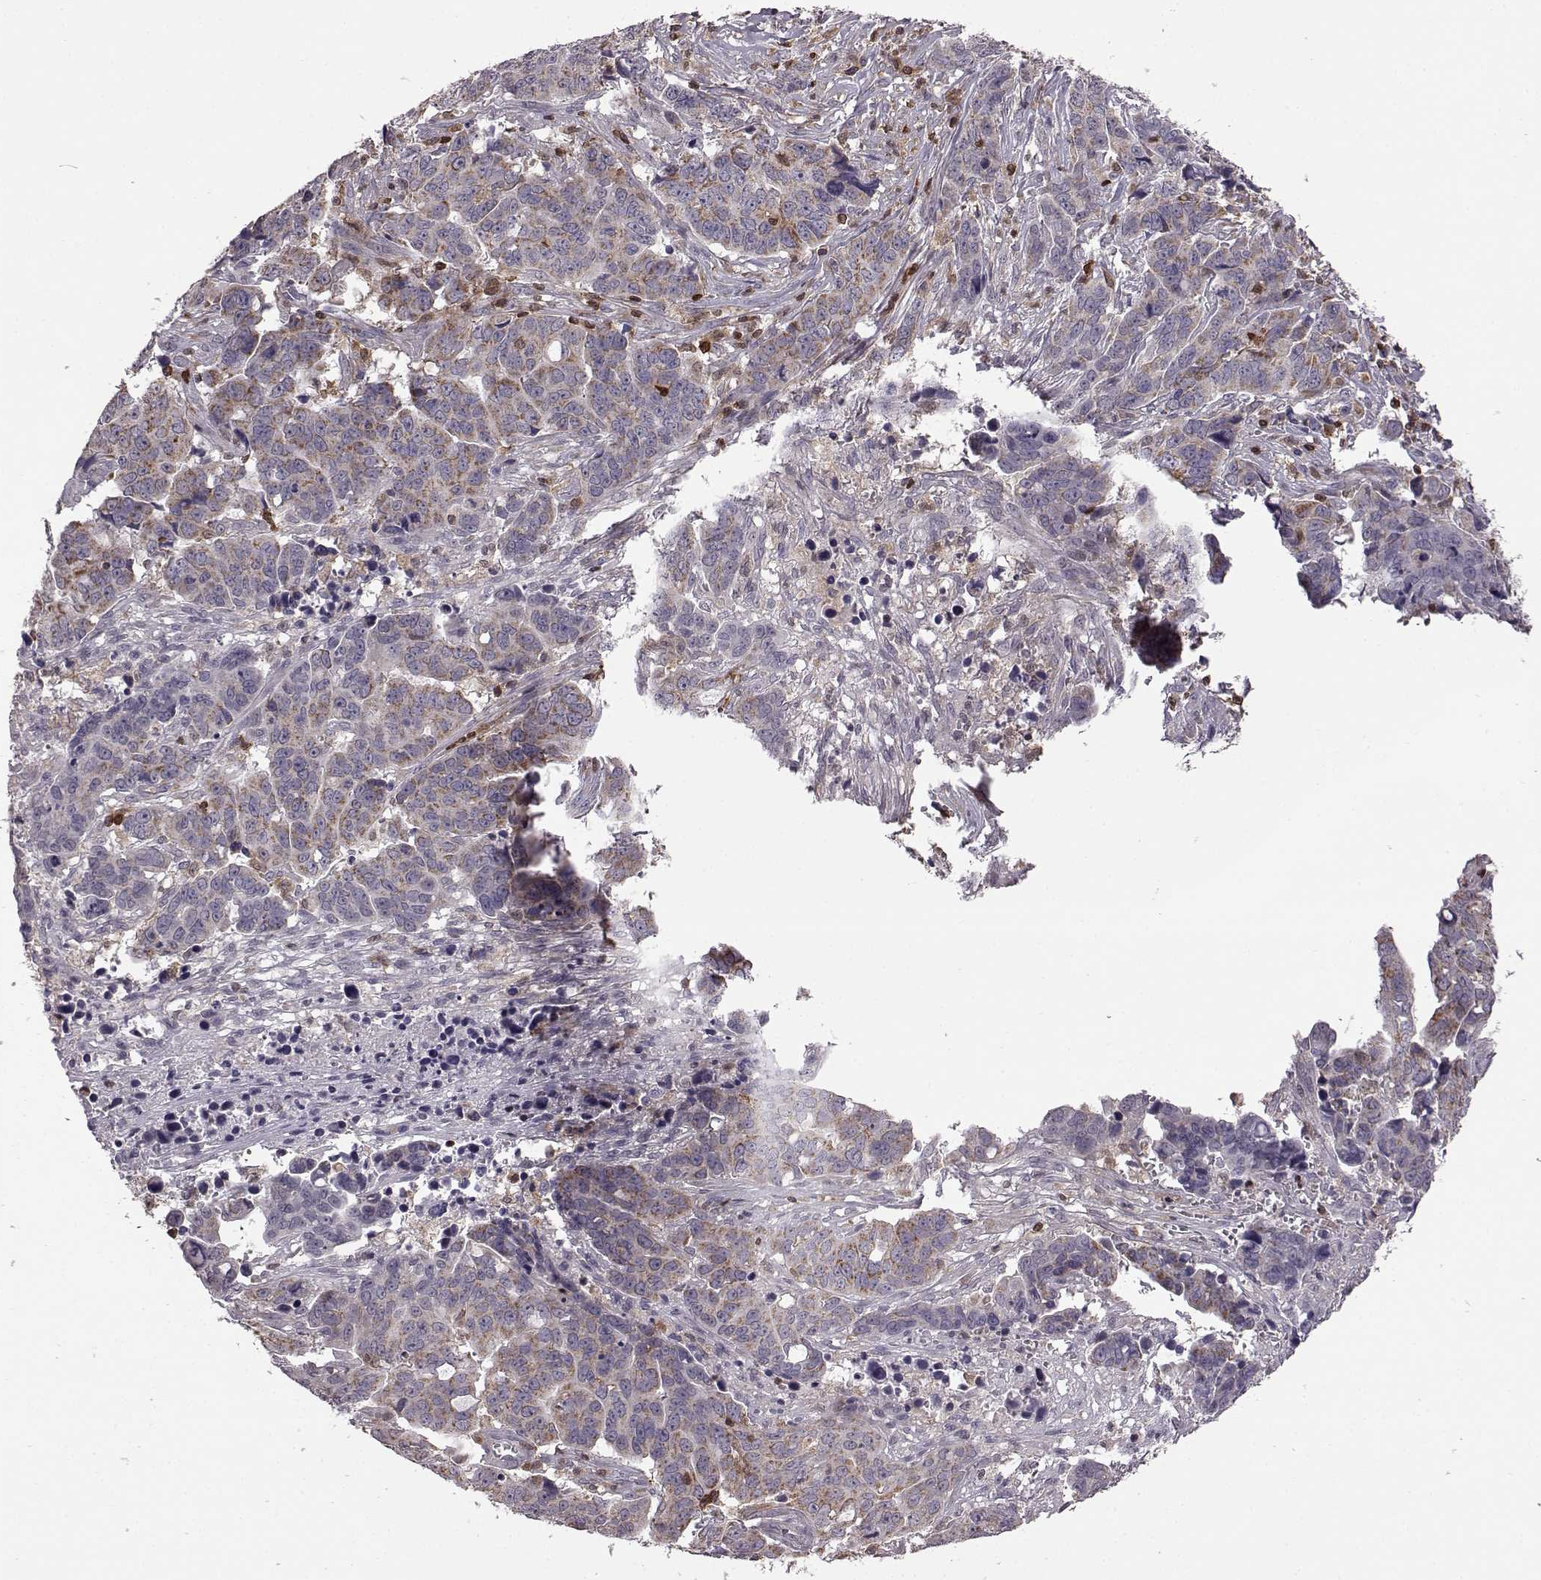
{"staining": {"intensity": "weak", "quantity": "<25%", "location": "cytoplasmic/membranous"}, "tissue": "ovarian cancer", "cell_type": "Tumor cells", "image_type": "cancer", "snomed": [{"axis": "morphology", "description": "Carcinoma, endometroid"}, {"axis": "topography", "description": "Ovary"}], "caption": "A micrograph of ovarian cancer stained for a protein shows no brown staining in tumor cells. The staining is performed using DAB brown chromogen with nuclei counter-stained in using hematoxylin.", "gene": "DOK2", "patient": {"sex": "female", "age": 78}}